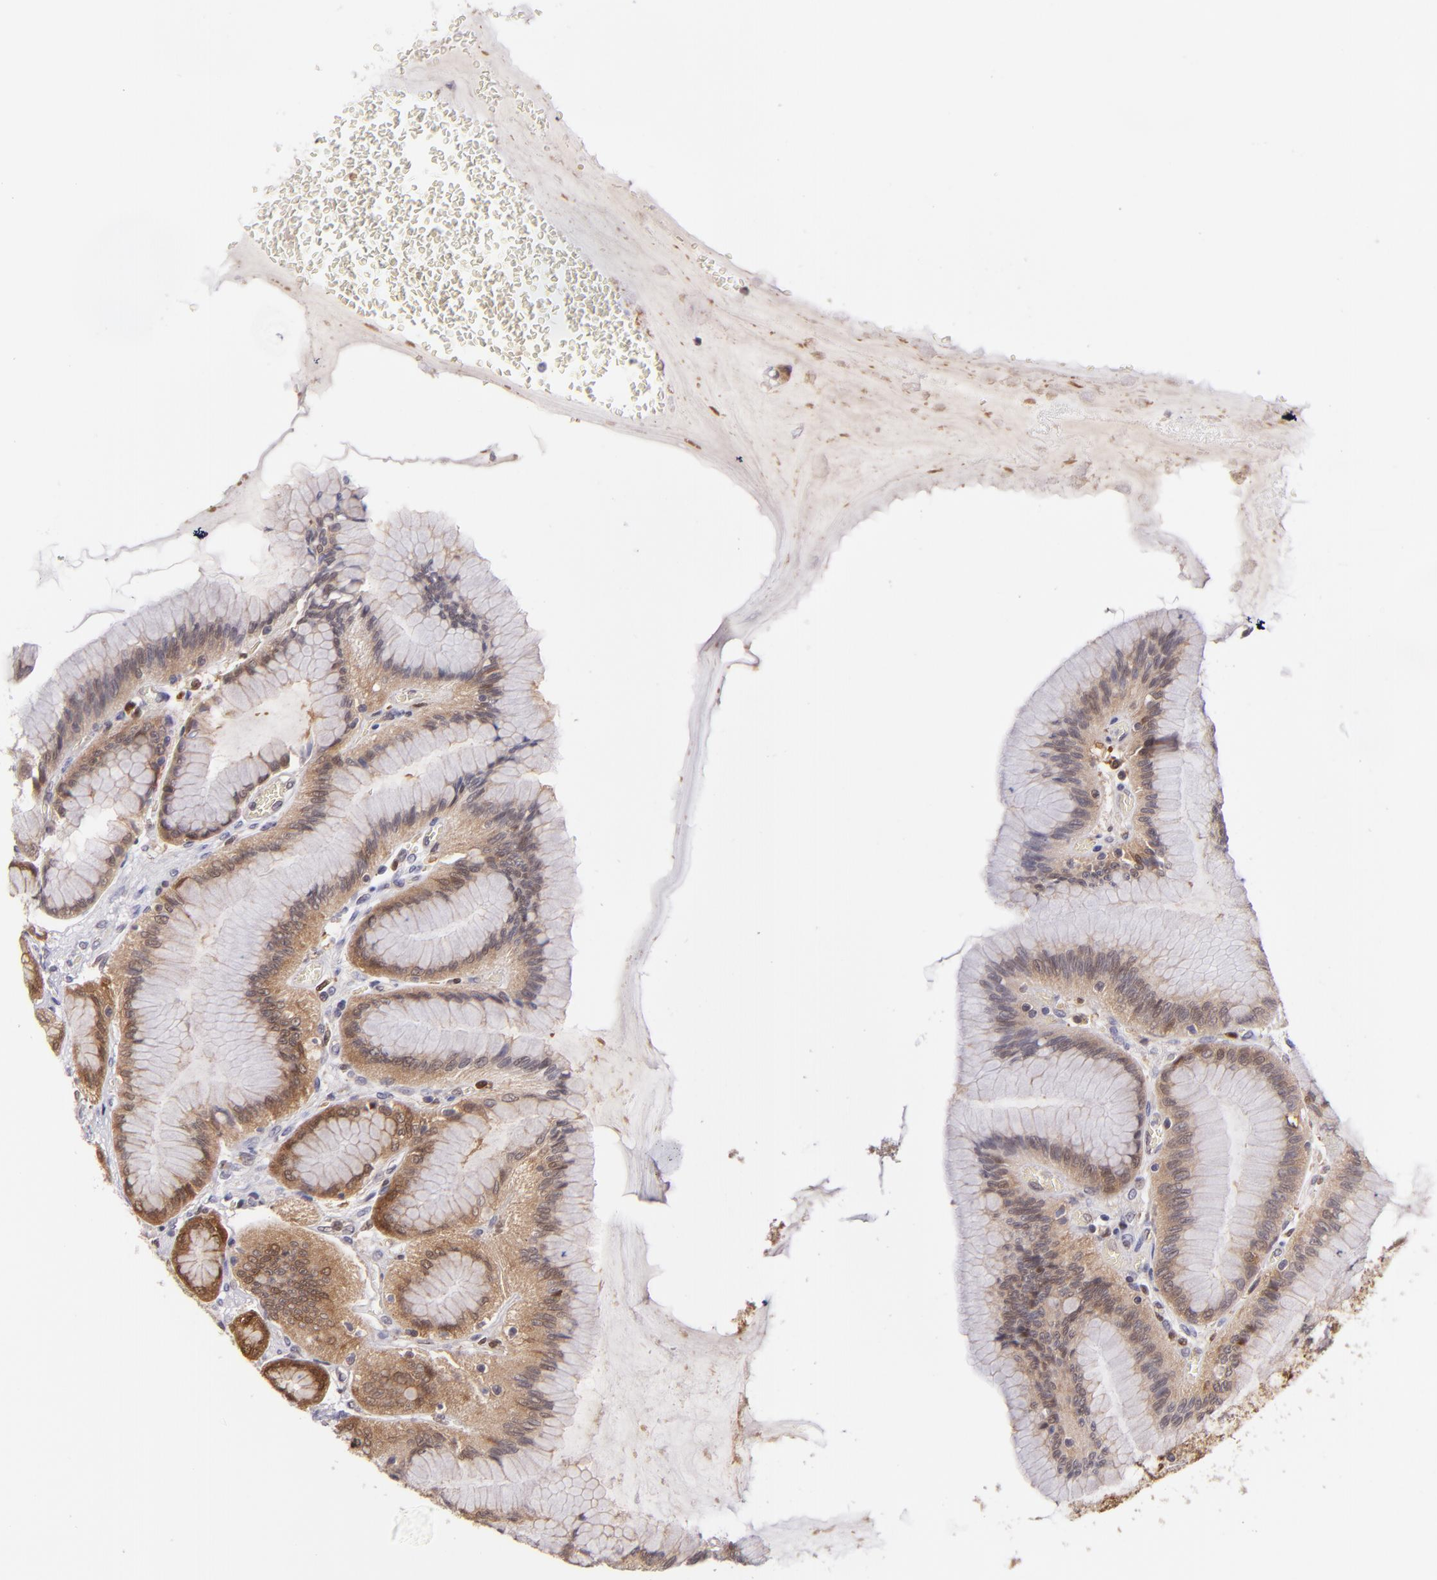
{"staining": {"intensity": "strong", "quantity": ">75%", "location": "cytoplasmic/membranous"}, "tissue": "stomach", "cell_type": "Glandular cells", "image_type": "normal", "snomed": [{"axis": "morphology", "description": "Normal tissue, NOS"}, {"axis": "morphology", "description": "Adenocarcinoma, NOS"}, {"axis": "topography", "description": "Stomach"}, {"axis": "topography", "description": "Stomach, lower"}], "caption": "Stomach stained with DAB (3,3'-diaminobenzidine) IHC reveals high levels of strong cytoplasmic/membranous positivity in approximately >75% of glandular cells. (Brightfield microscopy of DAB IHC at high magnification).", "gene": "HSPH1", "patient": {"sex": "female", "age": 65}}